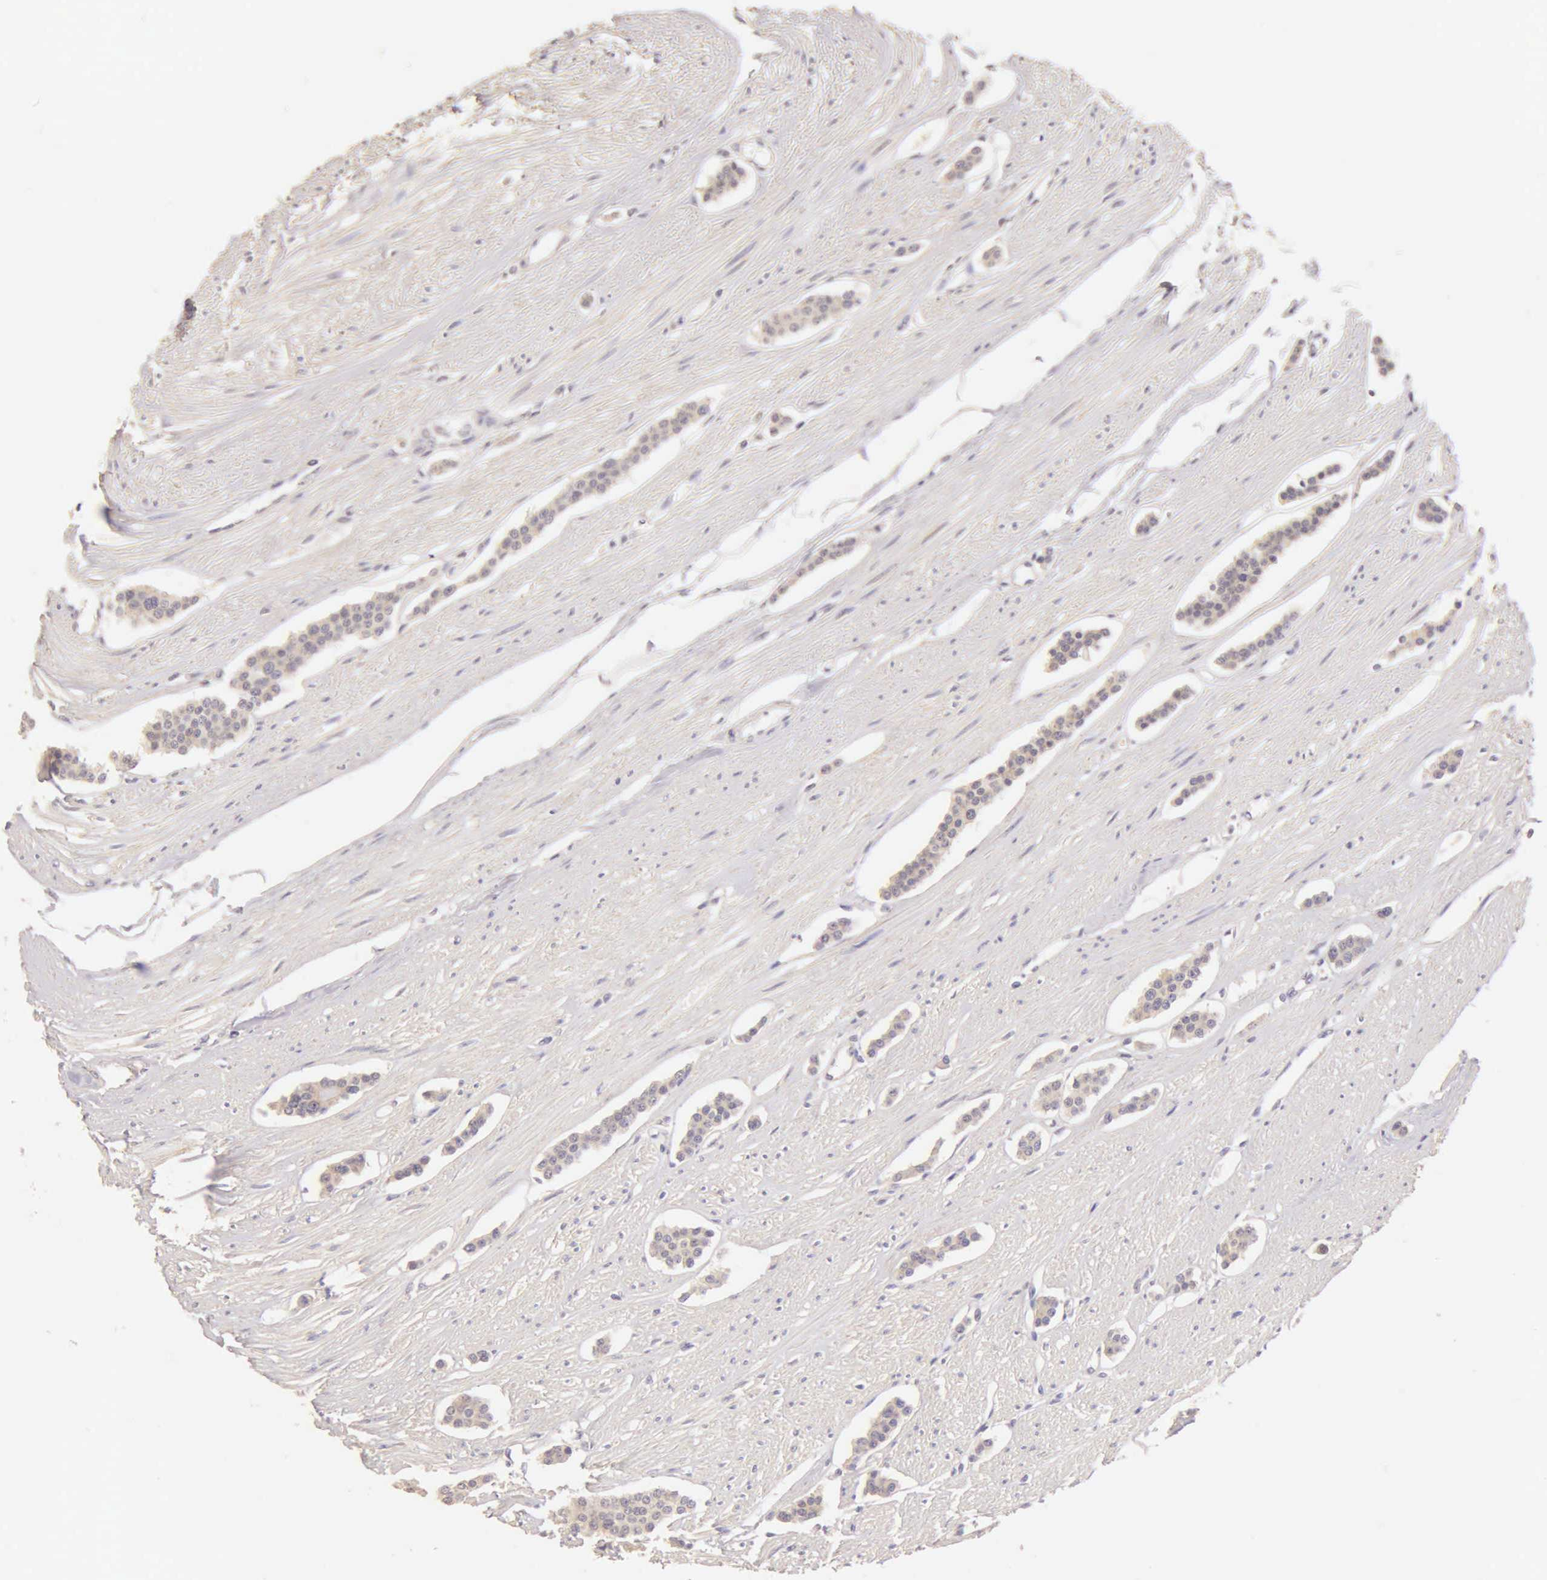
{"staining": {"intensity": "negative", "quantity": "none", "location": "none"}, "tissue": "carcinoid", "cell_type": "Tumor cells", "image_type": "cancer", "snomed": [{"axis": "morphology", "description": "Carcinoid, malignant, NOS"}, {"axis": "topography", "description": "Small intestine"}], "caption": "Immunohistochemical staining of carcinoid exhibits no significant staining in tumor cells. (DAB (3,3'-diaminobenzidine) immunohistochemistry (IHC) visualized using brightfield microscopy, high magnification).", "gene": "ESR1", "patient": {"sex": "male", "age": 60}}